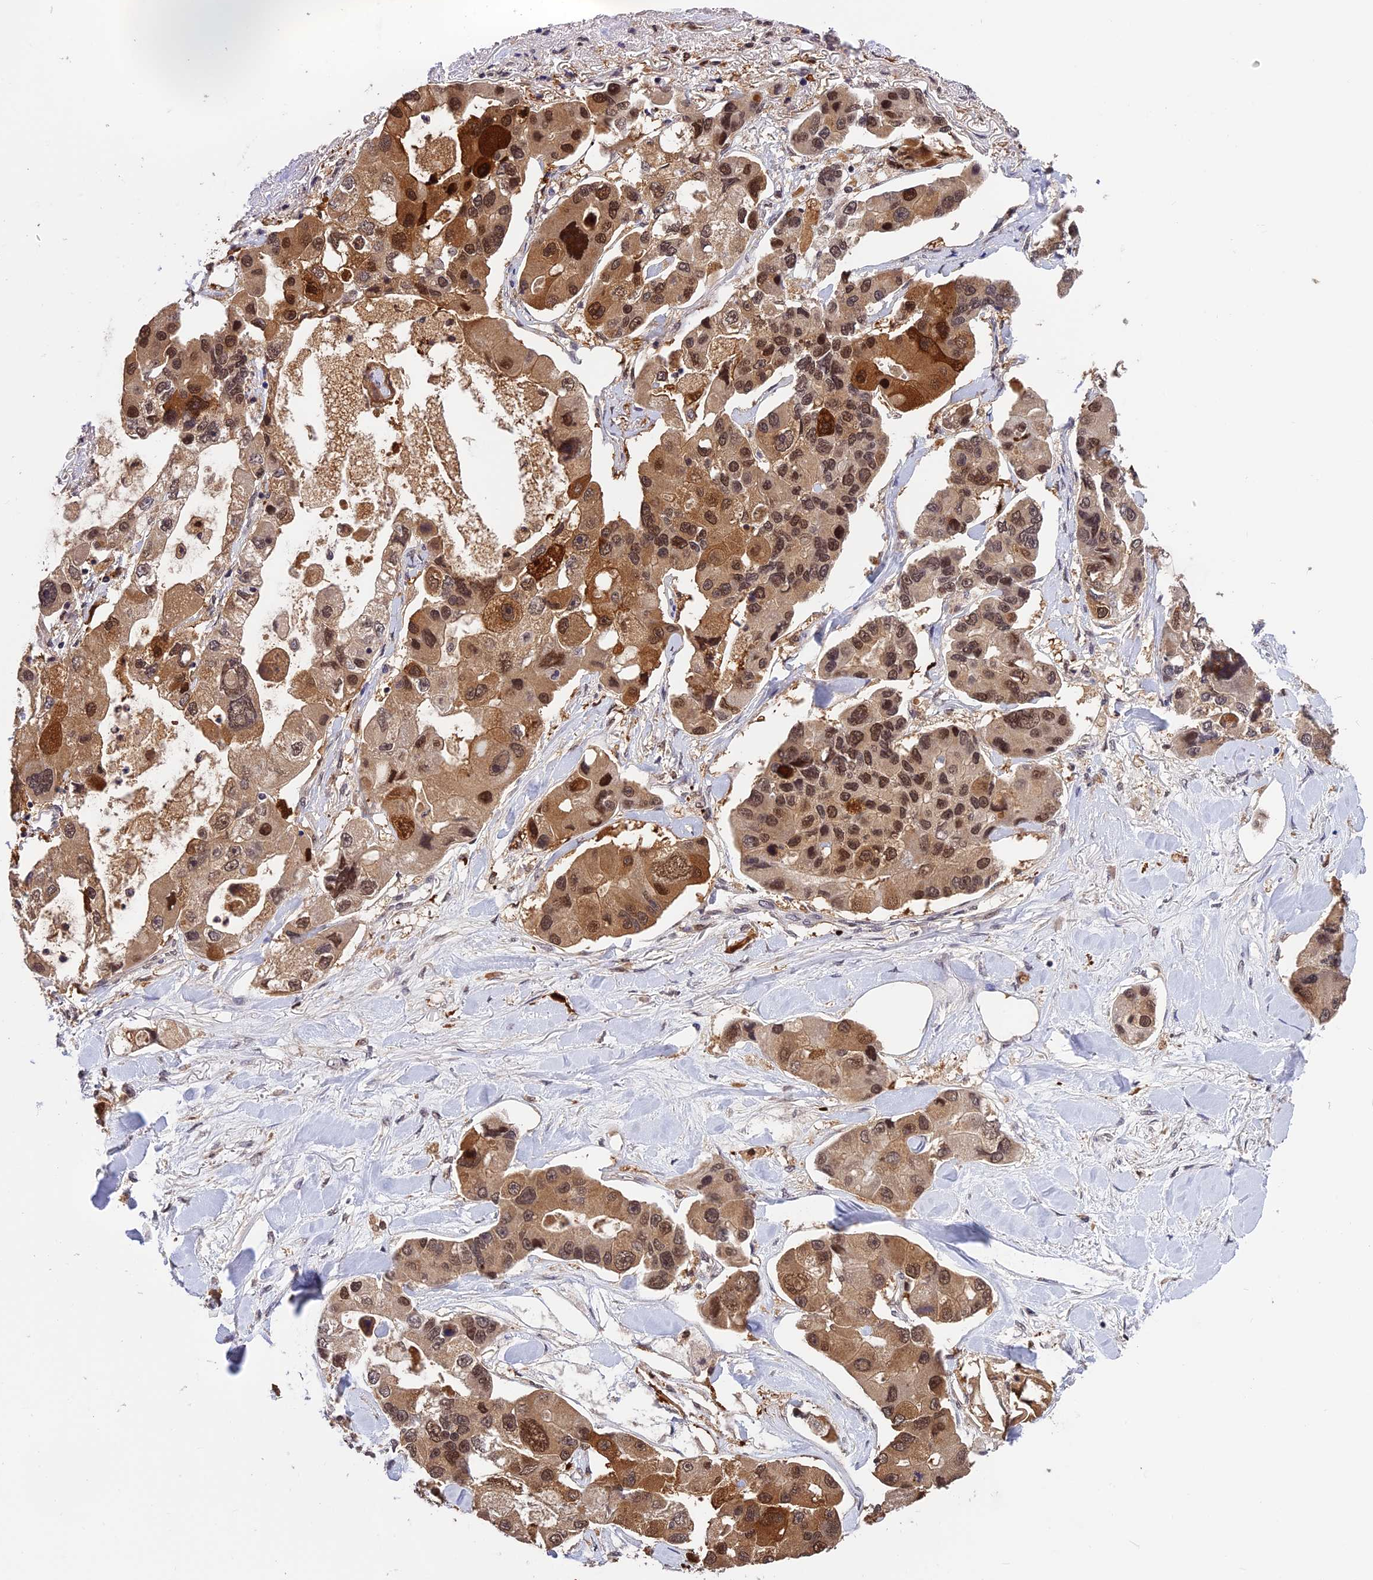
{"staining": {"intensity": "moderate", "quantity": ">75%", "location": "cytoplasmic/membranous,nuclear"}, "tissue": "lung cancer", "cell_type": "Tumor cells", "image_type": "cancer", "snomed": [{"axis": "morphology", "description": "Adenocarcinoma, NOS"}, {"axis": "topography", "description": "Lung"}], "caption": "Immunohistochemical staining of human adenocarcinoma (lung) reveals medium levels of moderate cytoplasmic/membranous and nuclear staining in about >75% of tumor cells.", "gene": "MNS1", "patient": {"sex": "female", "age": 54}}